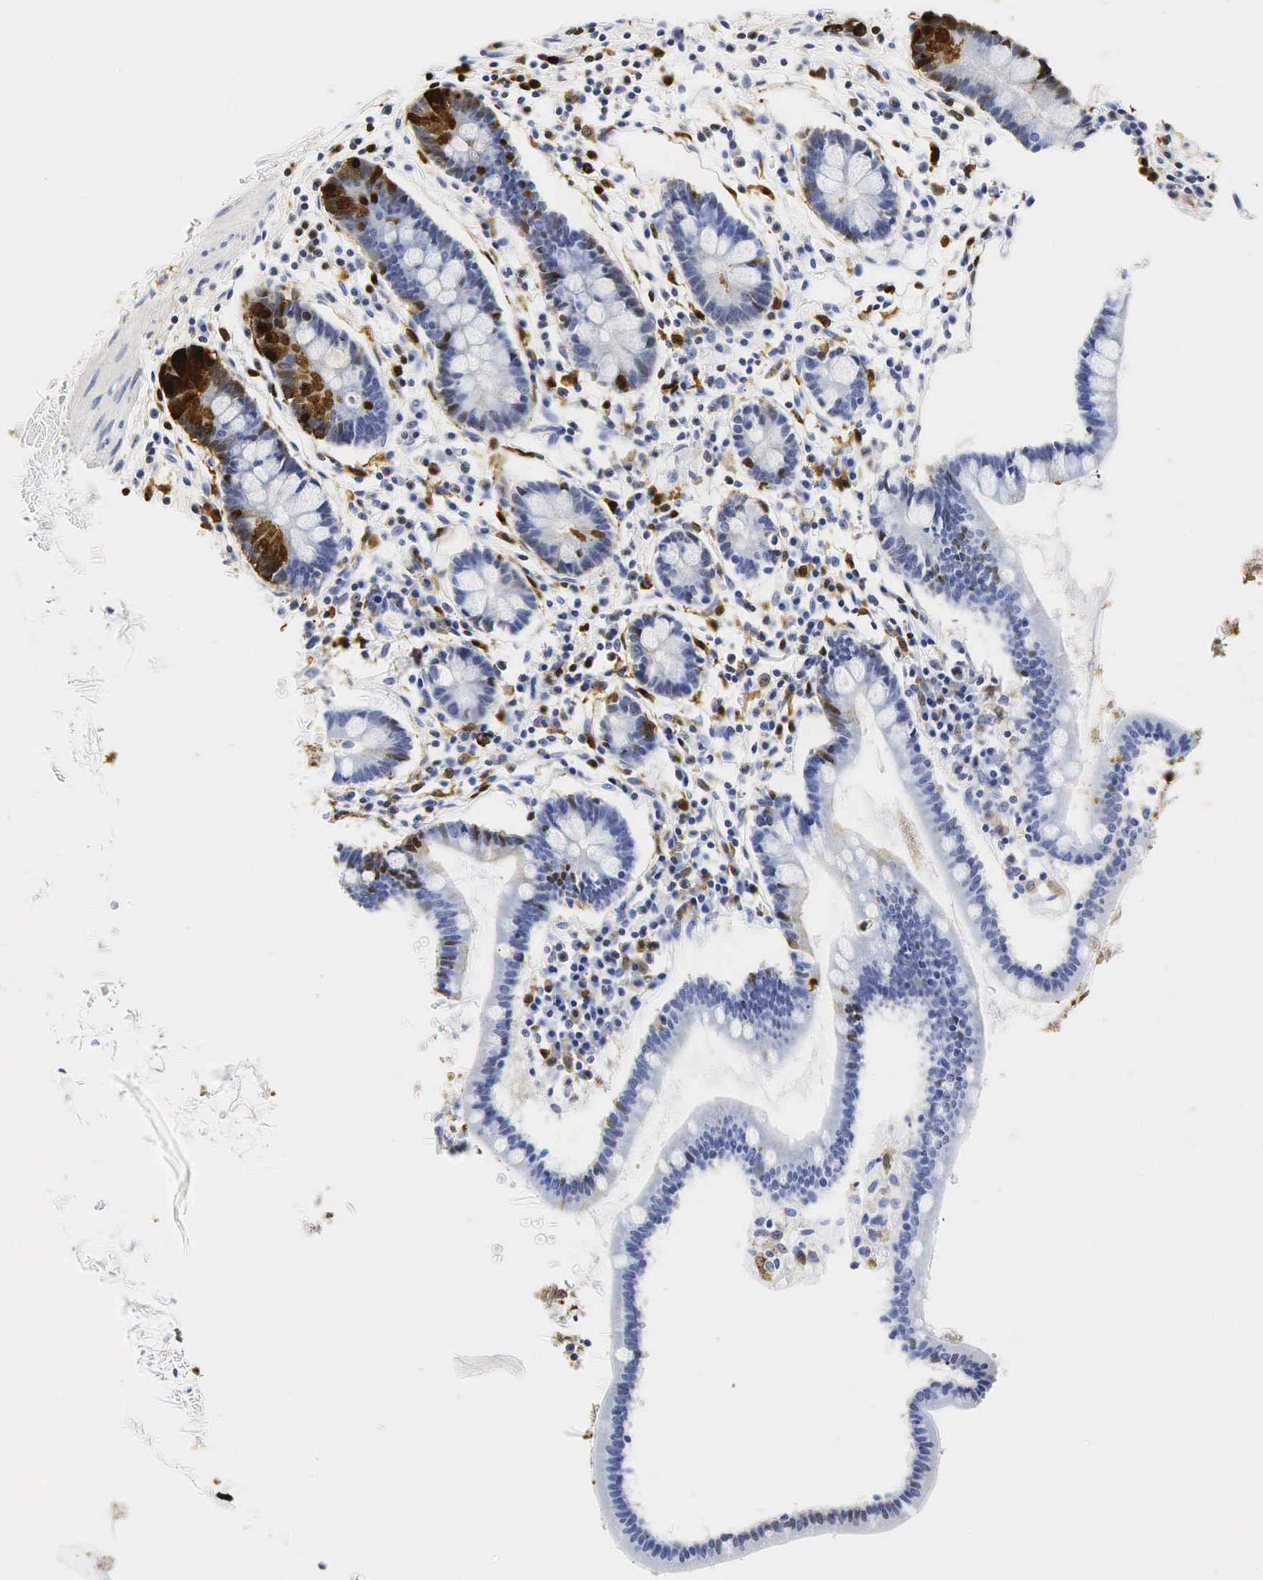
{"staining": {"intensity": "strong", "quantity": "<25%", "location": "cytoplasmic/membranous"}, "tissue": "small intestine", "cell_type": "Glandular cells", "image_type": "normal", "snomed": [{"axis": "morphology", "description": "Normal tissue, NOS"}, {"axis": "topography", "description": "Small intestine"}], "caption": "Strong cytoplasmic/membranous protein positivity is identified in approximately <25% of glandular cells in small intestine. (DAB (3,3'-diaminobenzidine) IHC with brightfield microscopy, high magnification).", "gene": "LYZ", "patient": {"sex": "female", "age": 37}}